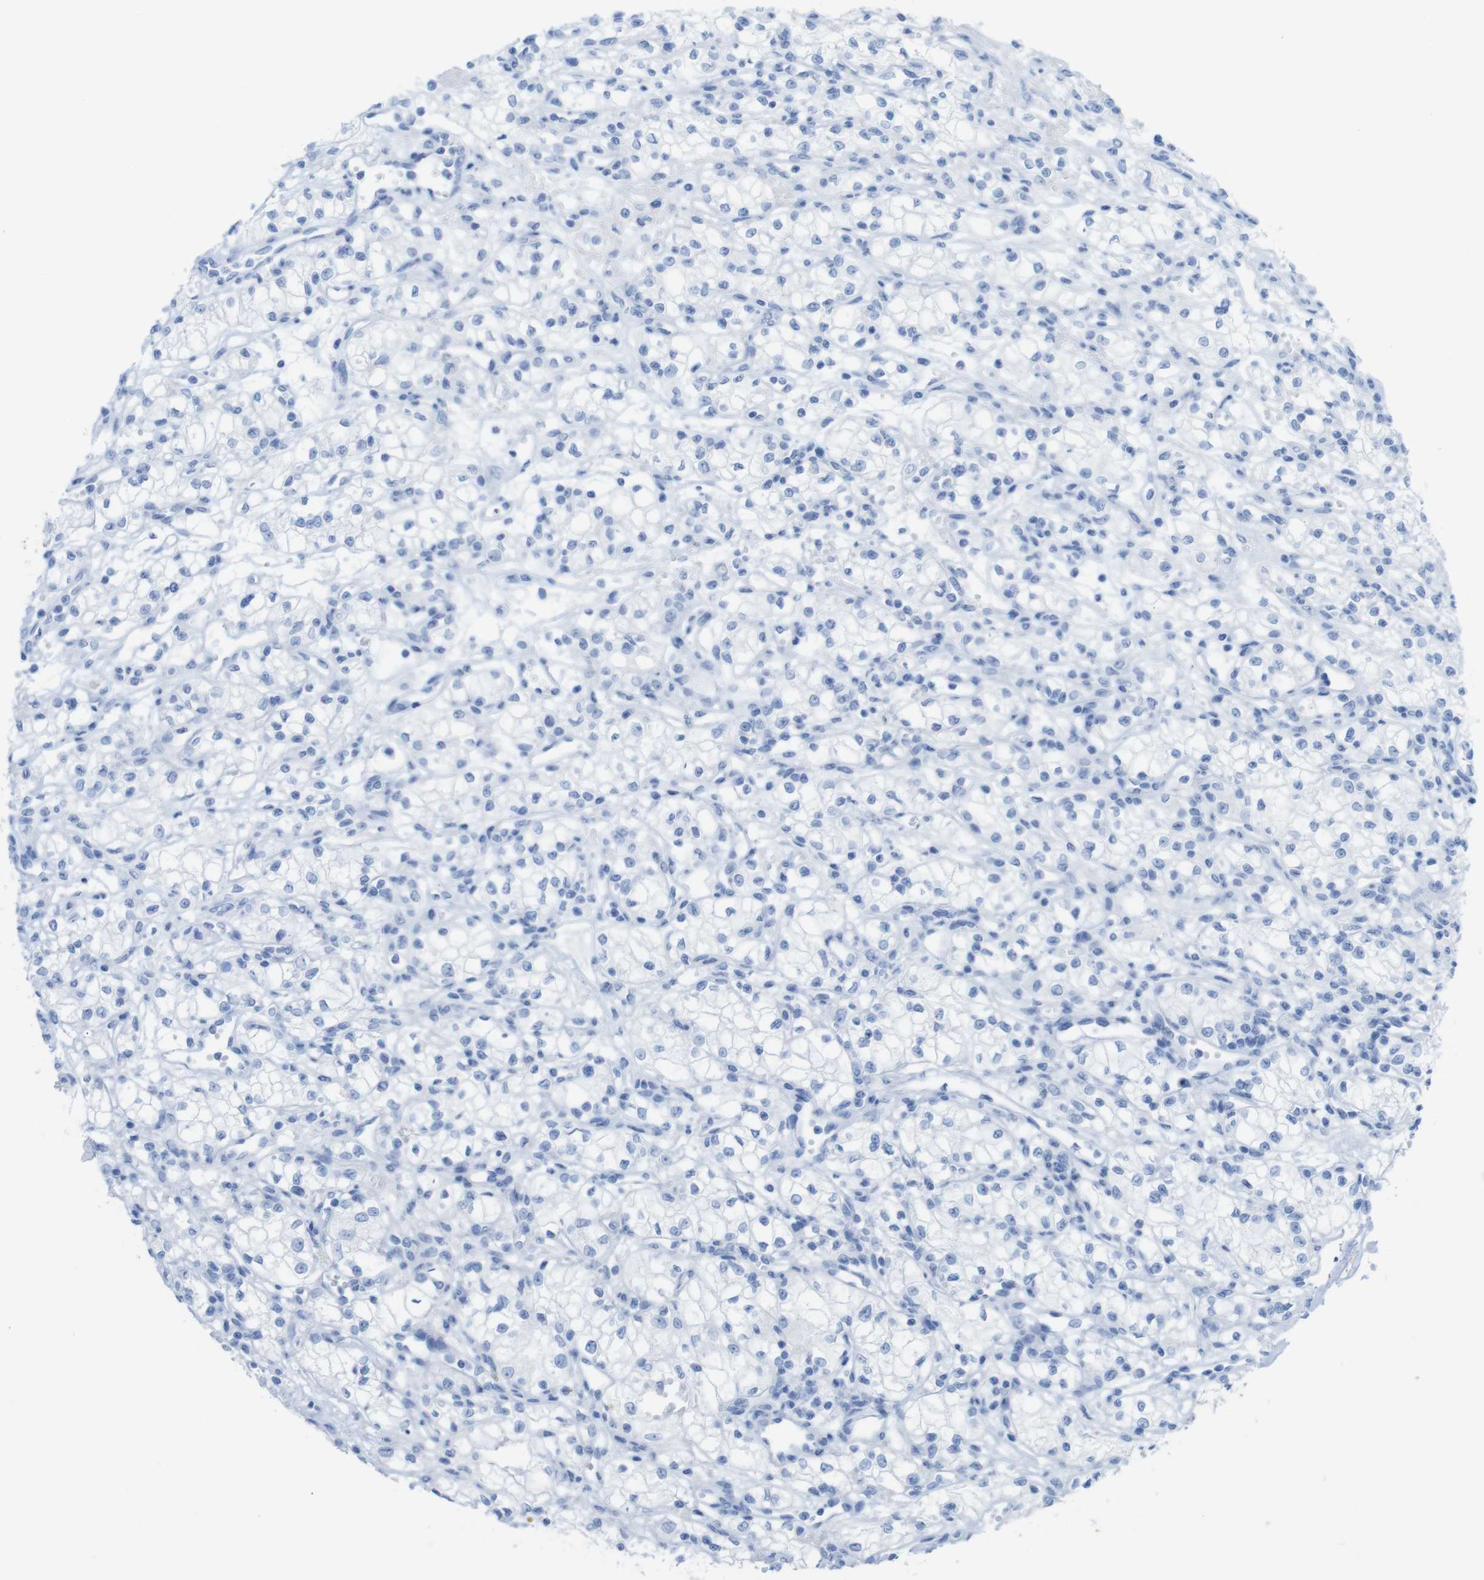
{"staining": {"intensity": "negative", "quantity": "none", "location": "none"}, "tissue": "renal cancer", "cell_type": "Tumor cells", "image_type": "cancer", "snomed": [{"axis": "morphology", "description": "Normal tissue, NOS"}, {"axis": "morphology", "description": "Adenocarcinoma, NOS"}, {"axis": "topography", "description": "Kidney"}], "caption": "A histopathology image of human adenocarcinoma (renal) is negative for staining in tumor cells.", "gene": "MYH7", "patient": {"sex": "male", "age": 59}}